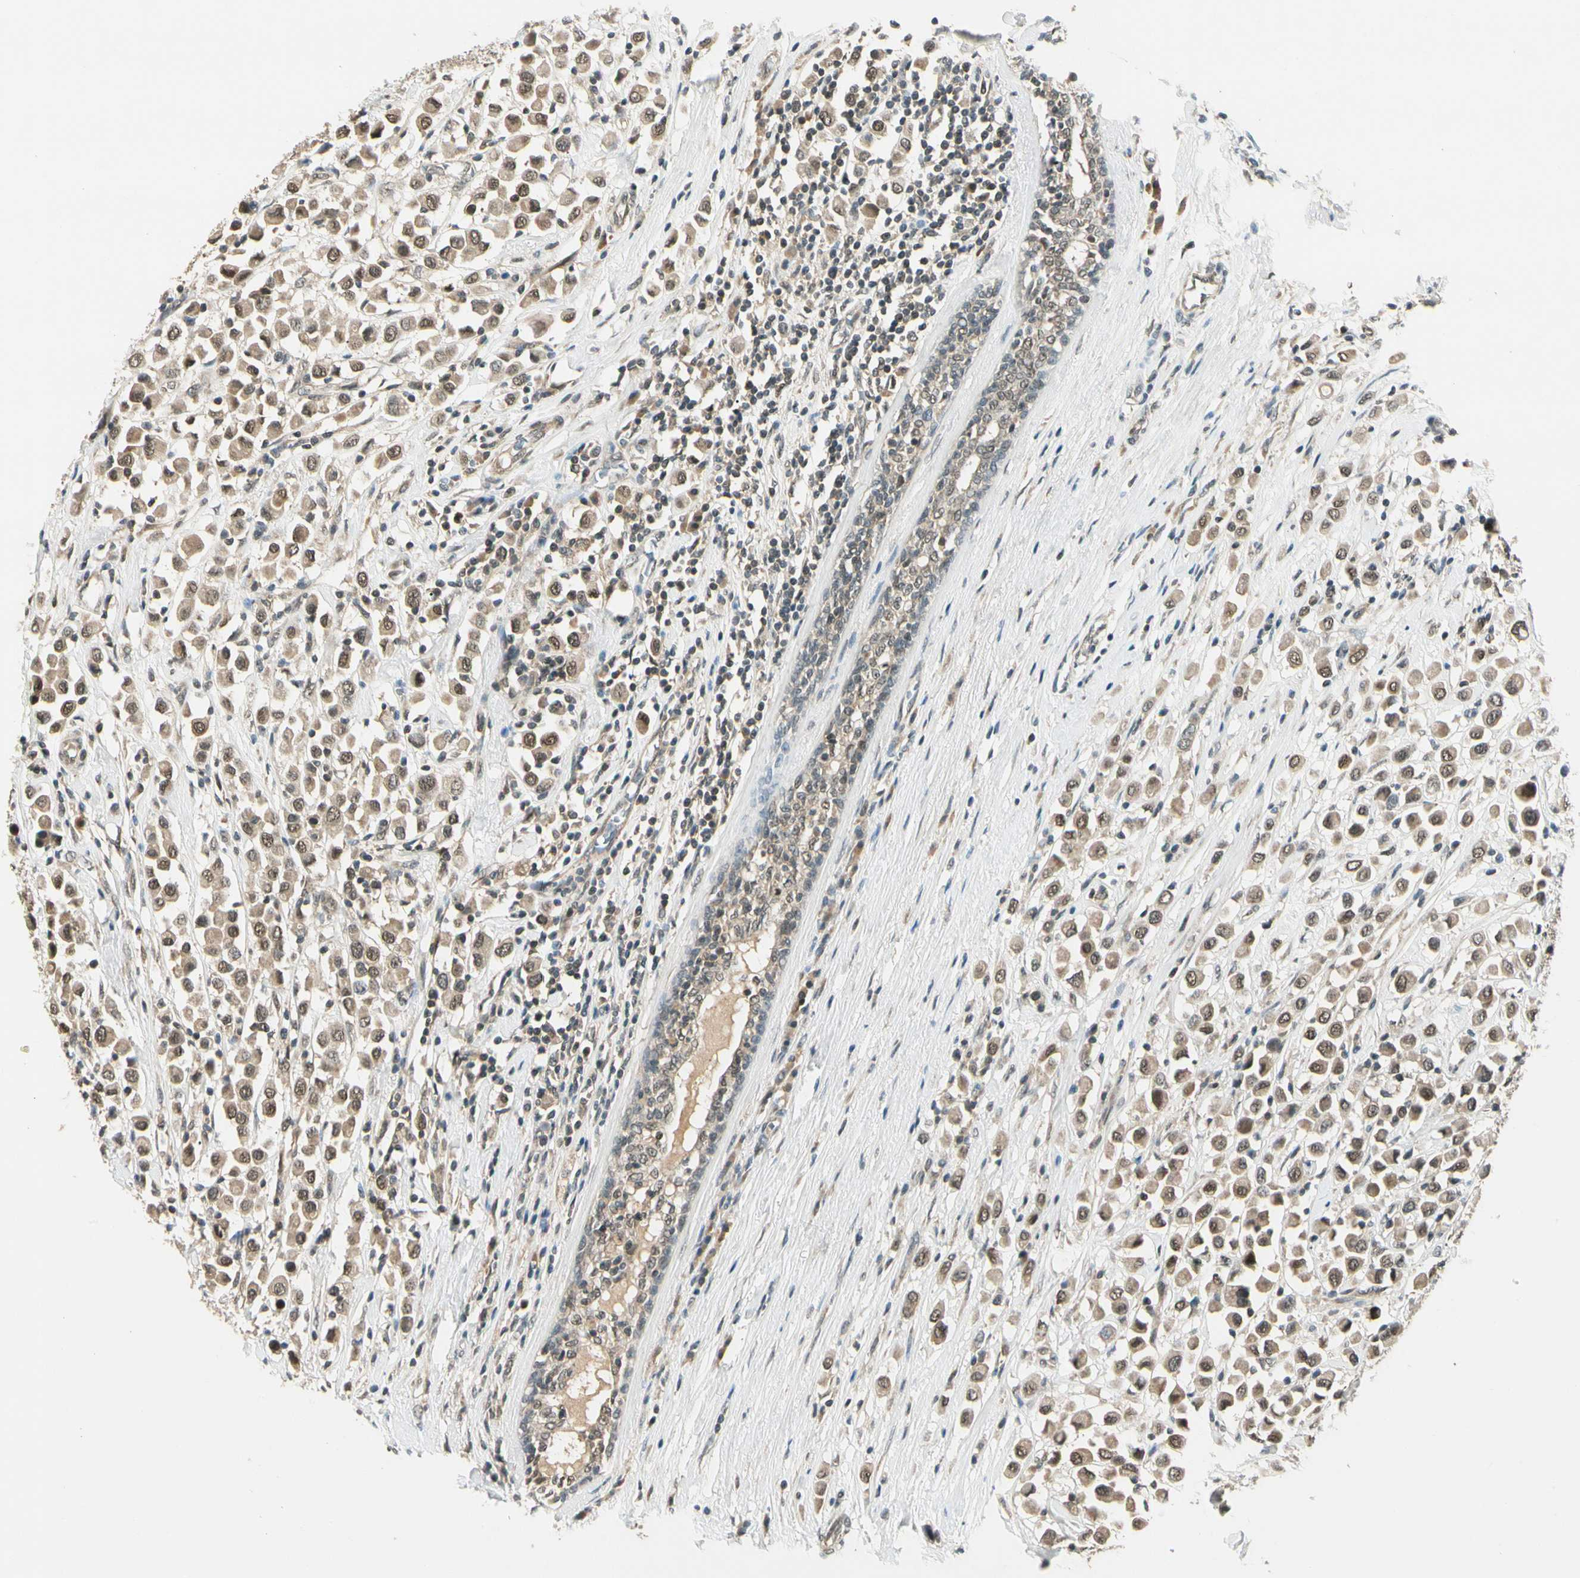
{"staining": {"intensity": "moderate", "quantity": ">75%", "location": "cytoplasmic/membranous,nuclear"}, "tissue": "breast cancer", "cell_type": "Tumor cells", "image_type": "cancer", "snomed": [{"axis": "morphology", "description": "Duct carcinoma"}, {"axis": "topography", "description": "Breast"}], "caption": "This image reveals IHC staining of intraductal carcinoma (breast), with medium moderate cytoplasmic/membranous and nuclear staining in approximately >75% of tumor cells.", "gene": "ZSCAN12", "patient": {"sex": "female", "age": 61}}